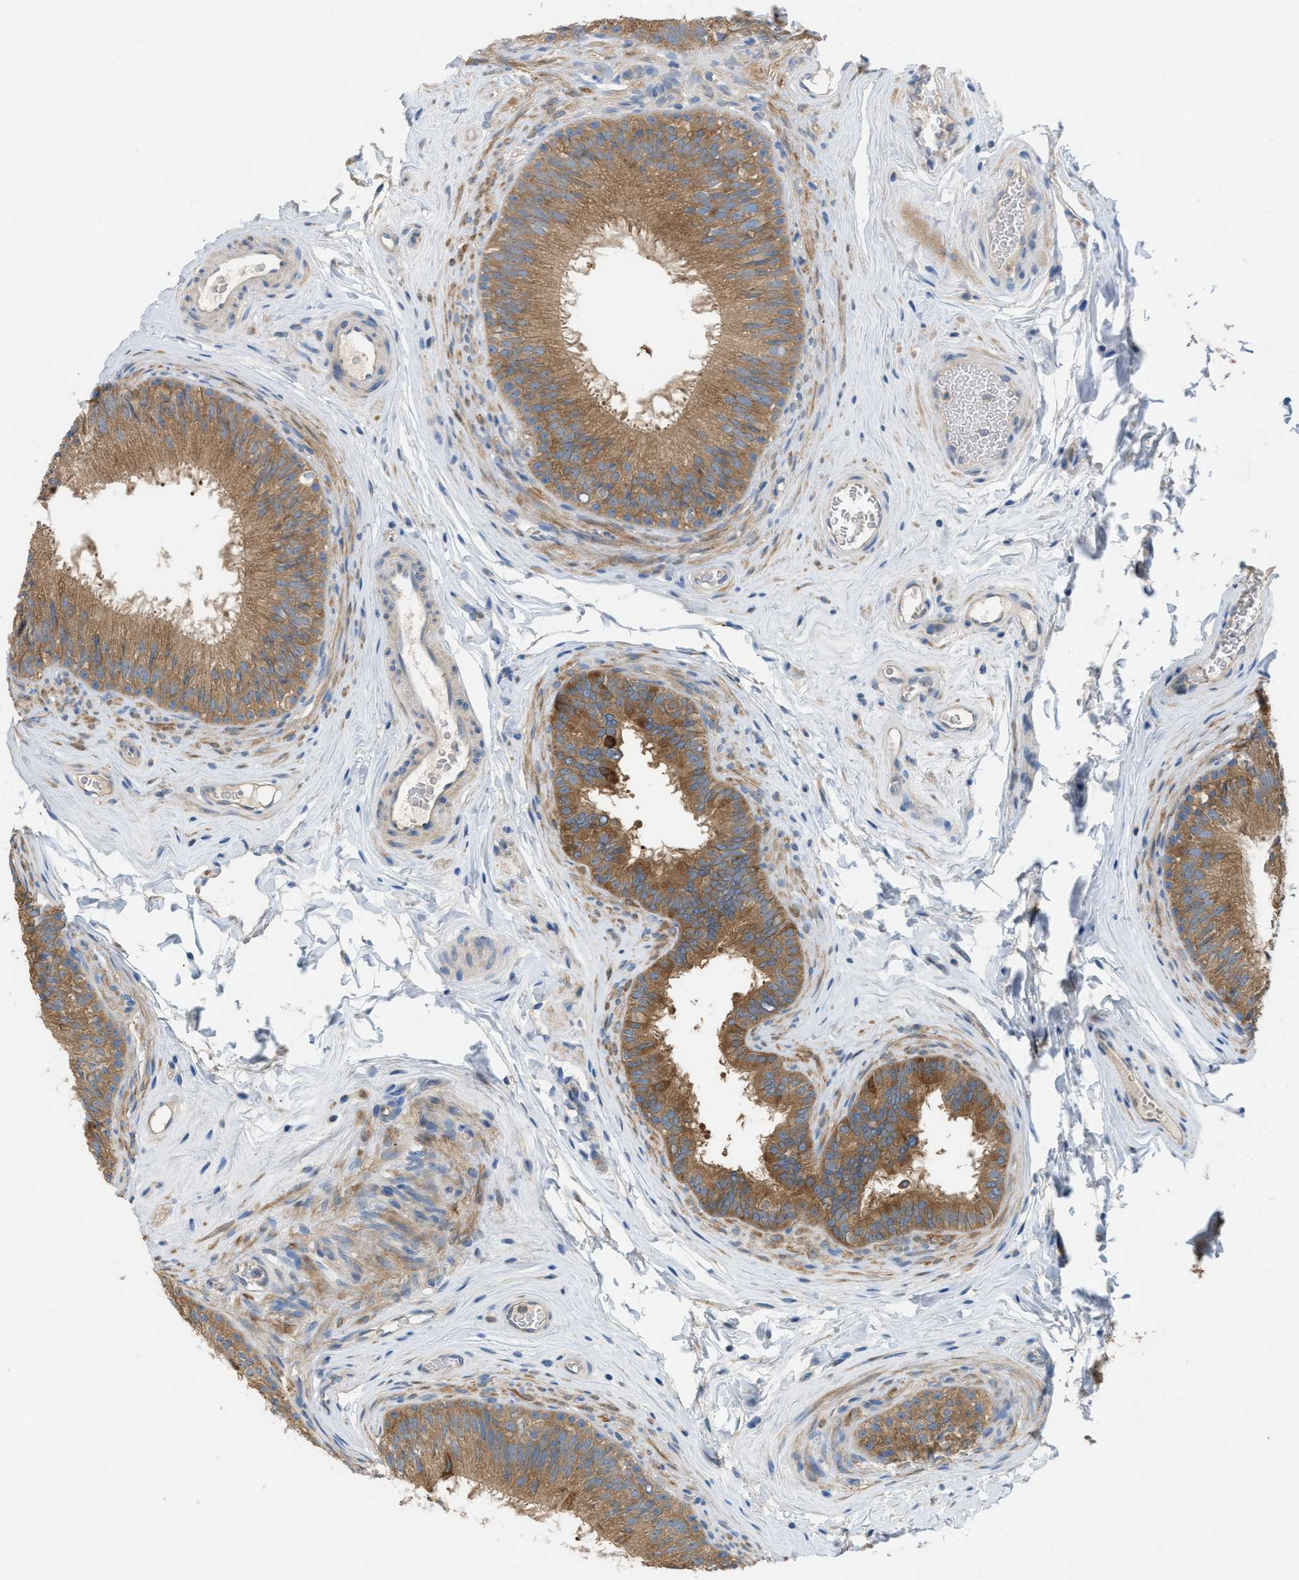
{"staining": {"intensity": "strong", "quantity": ">75%", "location": "cytoplasmic/membranous"}, "tissue": "epididymis", "cell_type": "Glandular cells", "image_type": "normal", "snomed": [{"axis": "morphology", "description": "Normal tissue, NOS"}, {"axis": "topography", "description": "Testis"}, {"axis": "topography", "description": "Epididymis"}], "caption": "Glandular cells exhibit high levels of strong cytoplasmic/membranous positivity in approximately >75% of cells in benign epididymis.", "gene": "UBA5", "patient": {"sex": "male", "age": 36}}